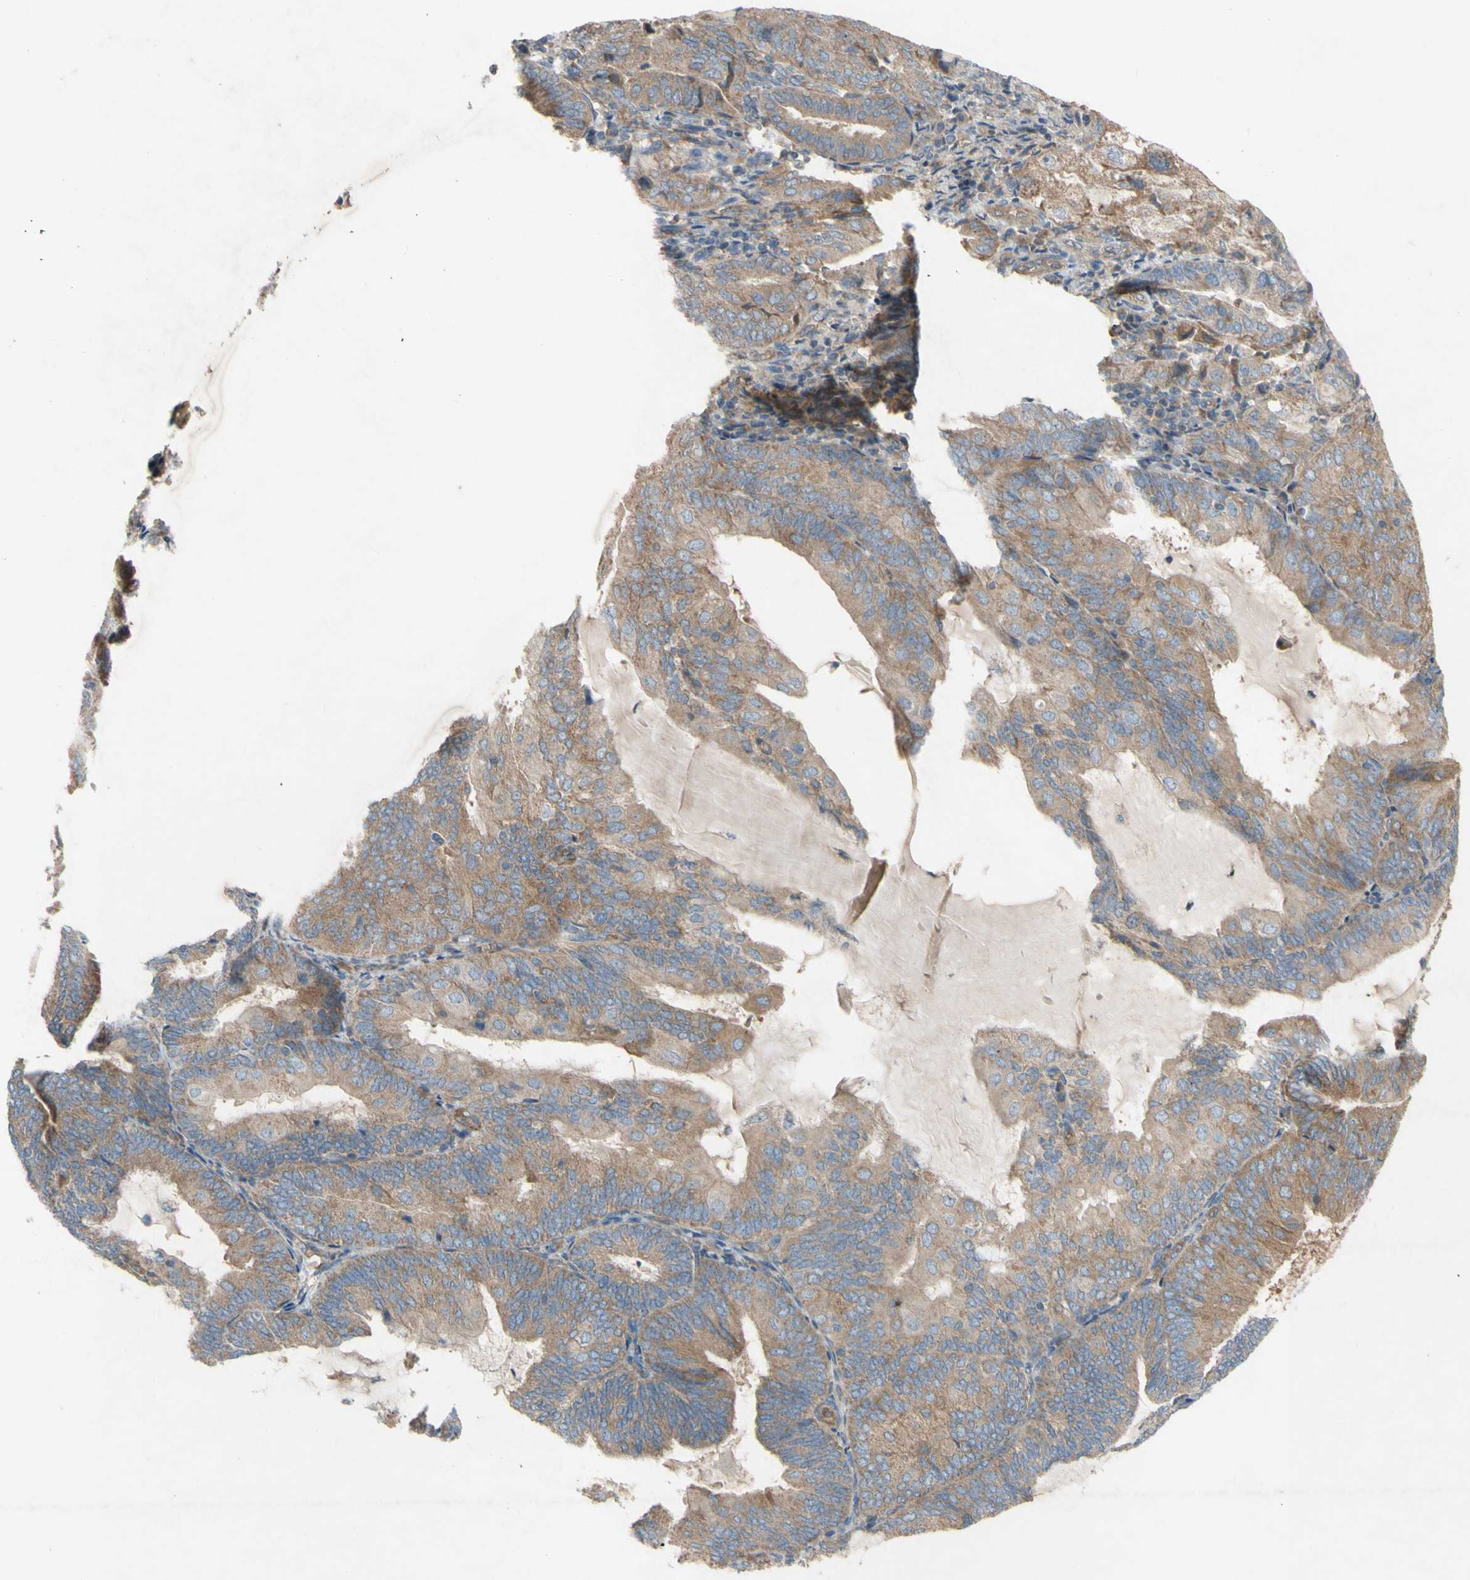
{"staining": {"intensity": "moderate", "quantity": ">75%", "location": "cytoplasmic/membranous"}, "tissue": "endometrial cancer", "cell_type": "Tumor cells", "image_type": "cancer", "snomed": [{"axis": "morphology", "description": "Adenocarcinoma, NOS"}, {"axis": "topography", "description": "Endometrium"}], "caption": "IHC (DAB) staining of human endometrial adenocarcinoma demonstrates moderate cytoplasmic/membranous protein expression in approximately >75% of tumor cells.", "gene": "TST", "patient": {"sex": "female", "age": 81}}